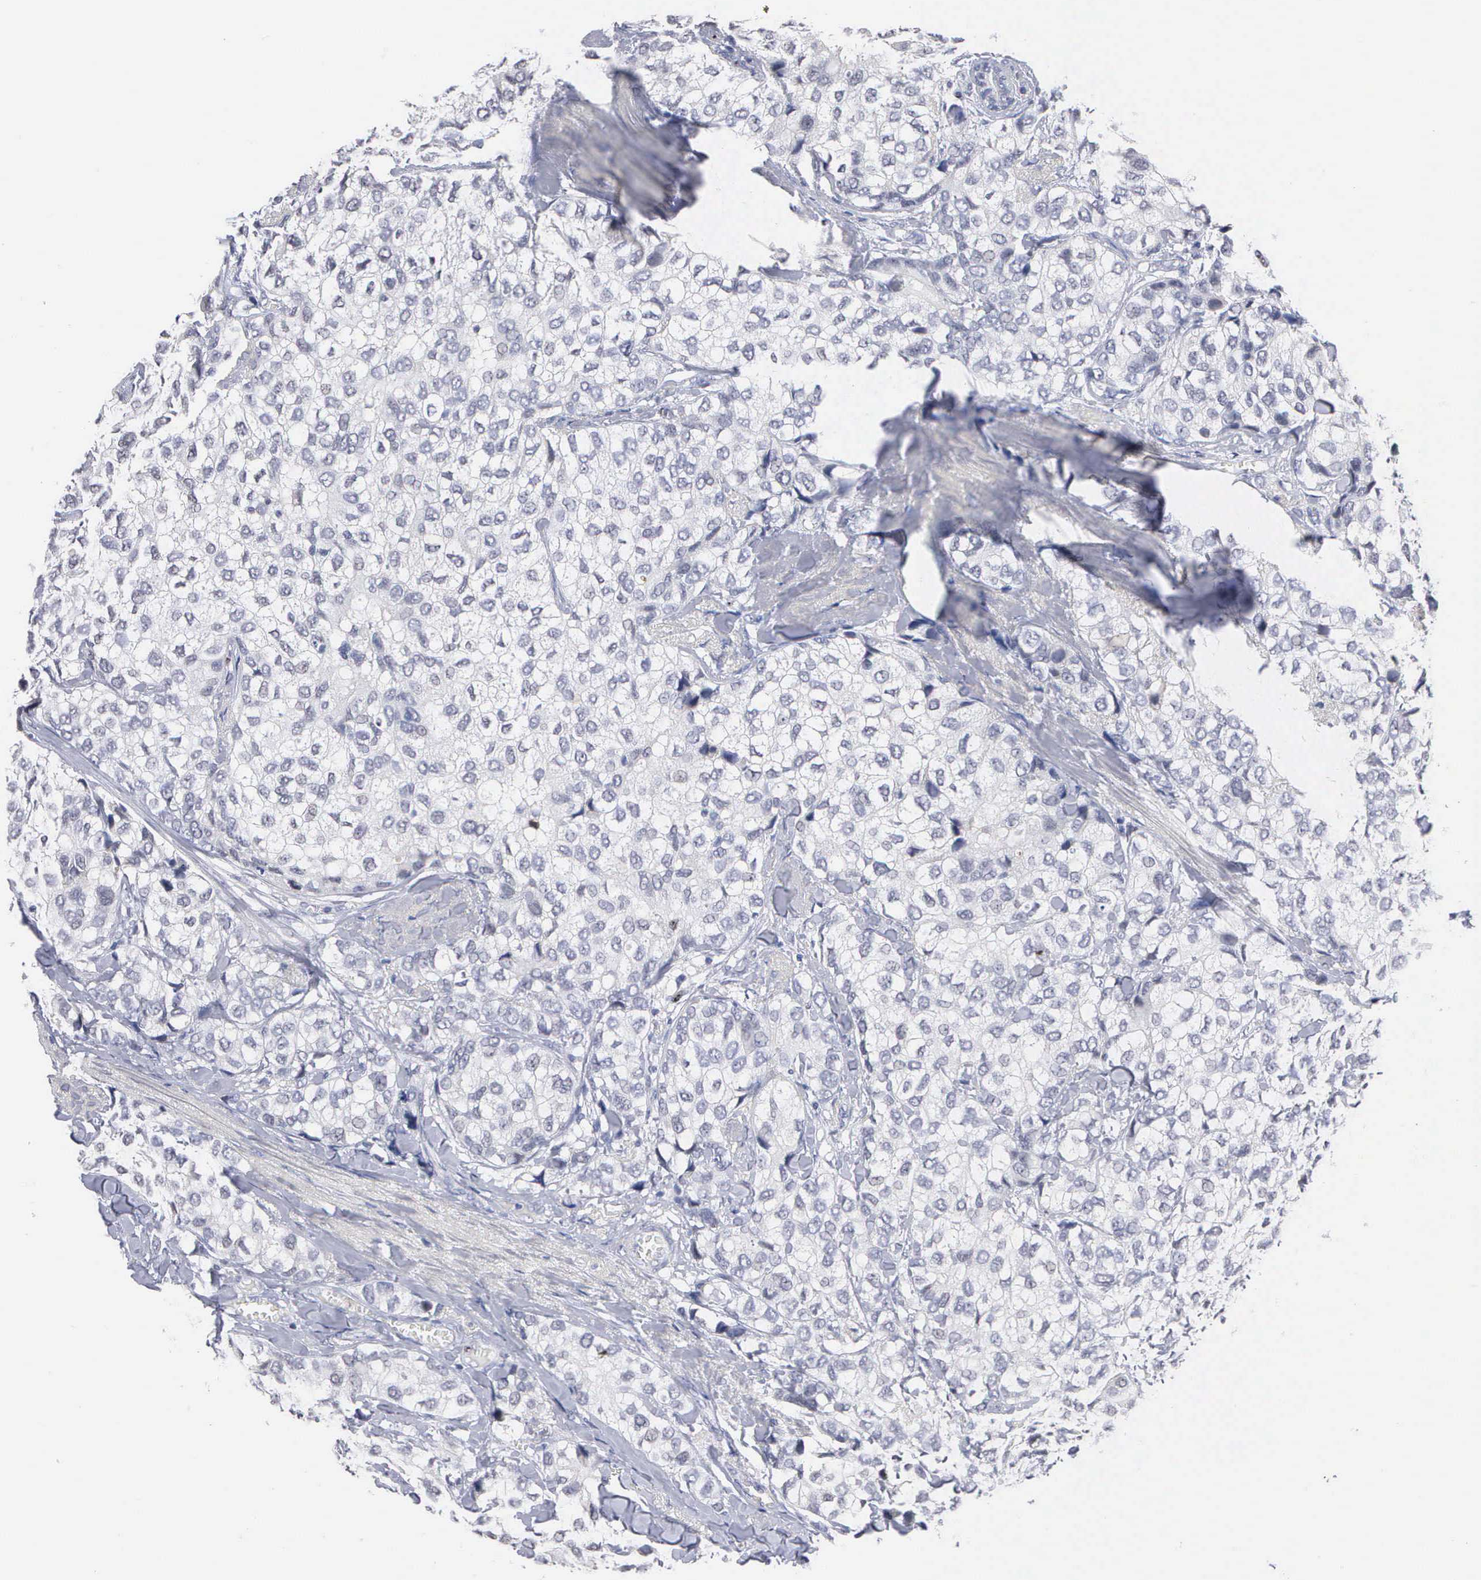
{"staining": {"intensity": "negative", "quantity": "none", "location": "none"}, "tissue": "breast cancer", "cell_type": "Tumor cells", "image_type": "cancer", "snomed": [{"axis": "morphology", "description": "Duct carcinoma"}, {"axis": "topography", "description": "Breast"}], "caption": "There is no significant positivity in tumor cells of breast cancer.", "gene": "KDM6A", "patient": {"sex": "female", "age": 68}}